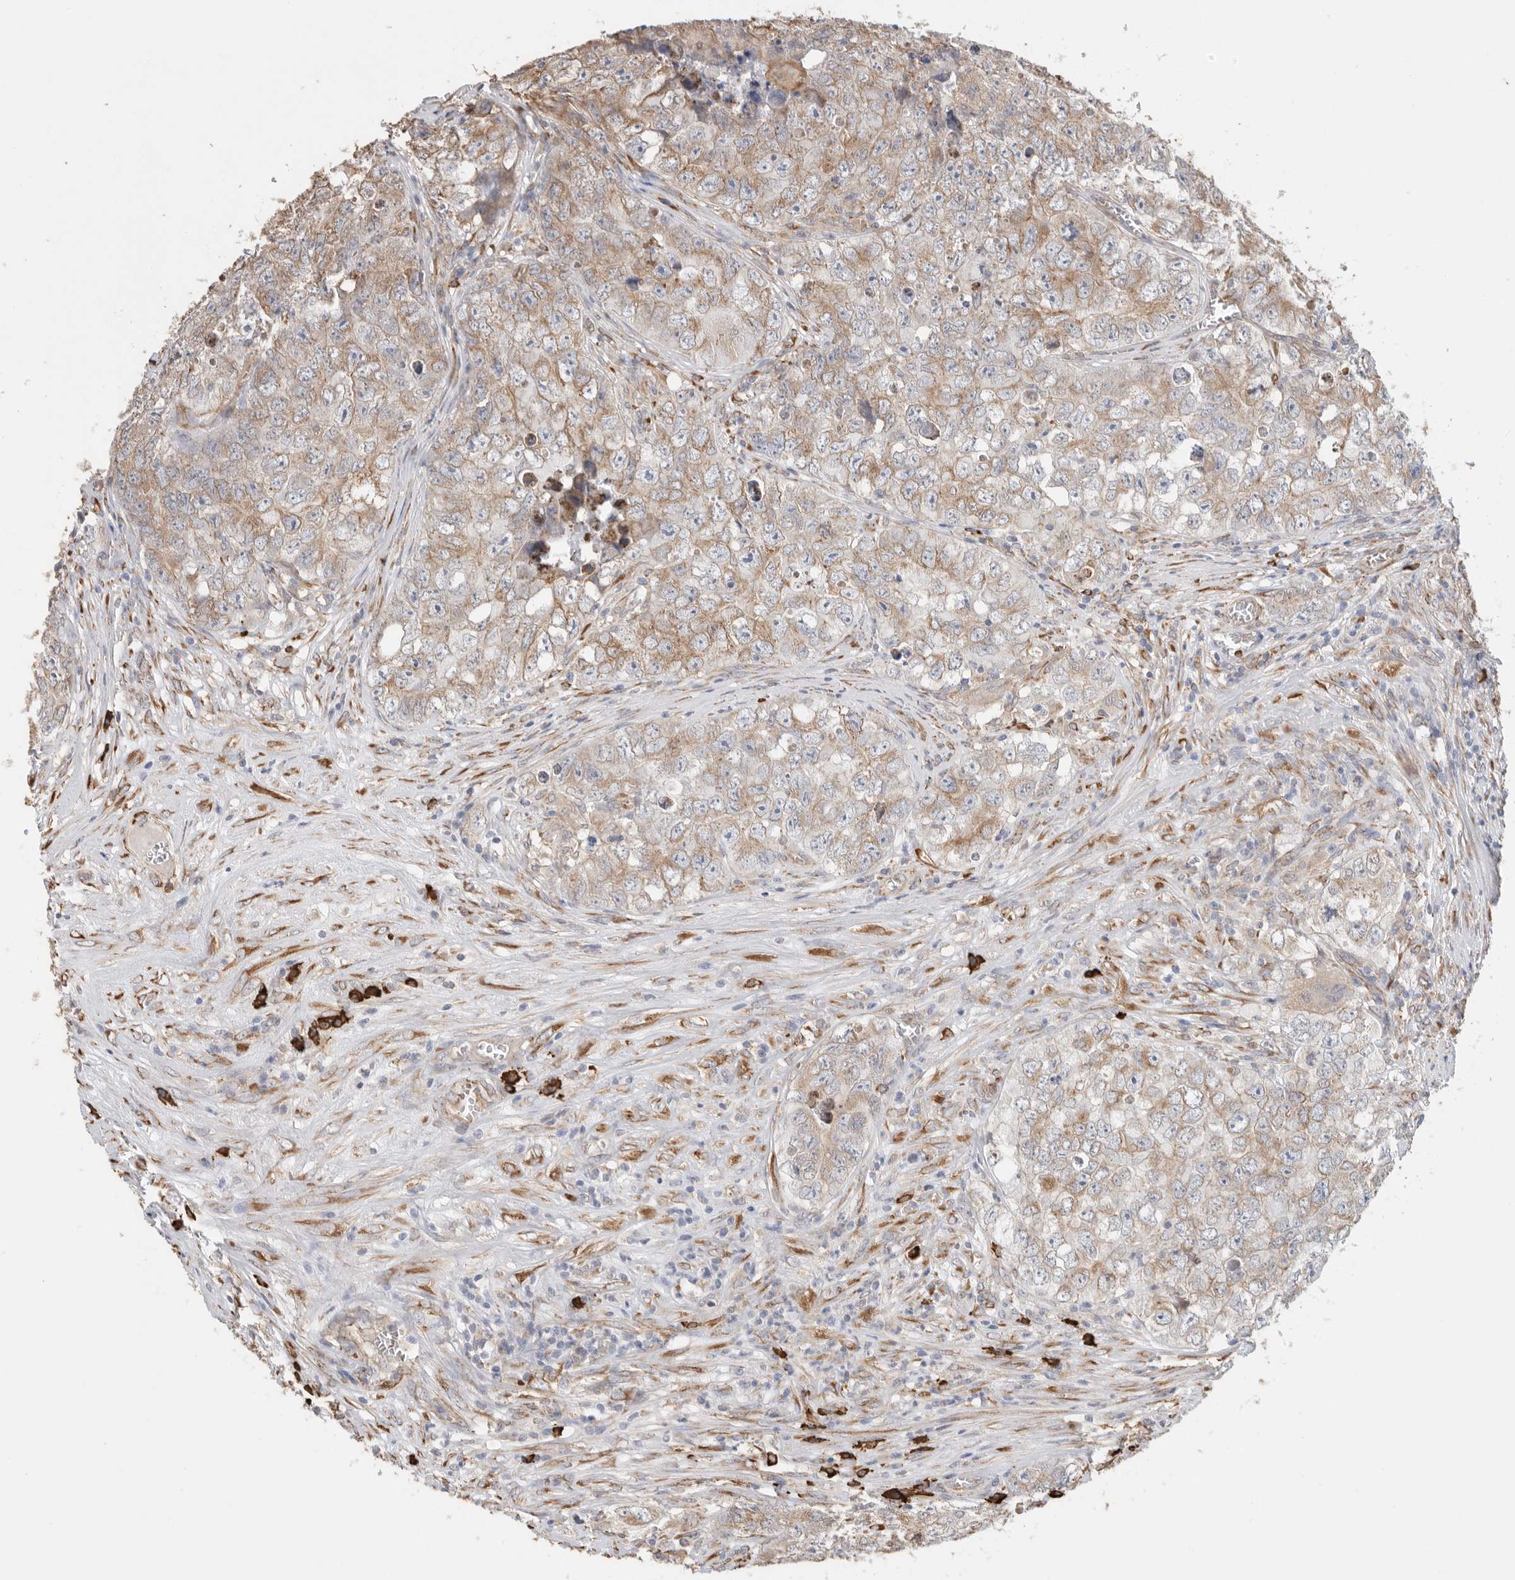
{"staining": {"intensity": "weak", "quantity": ">75%", "location": "cytoplasmic/membranous"}, "tissue": "testis cancer", "cell_type": "Tumor cells", "image_type": "cancer", "snomed": [{"axis": "morphology", "description": "Seminoma, NOS"}, {"axis": "morphology", "description": "Carcinoma, Embryonal, NOS"}, {"axis": "topography", "description": "Testis"}], "caption": "An immunohistochemistry (IHC) micrograph of neoplastic tissue is shown. Protein staining in brown highlights weak cytoplasmic/membranous positivity in testis cancer (seminoma) within tumor cells.", "gene": "BLOC1S5", "patient": {"sex": "male", "age": 43}}